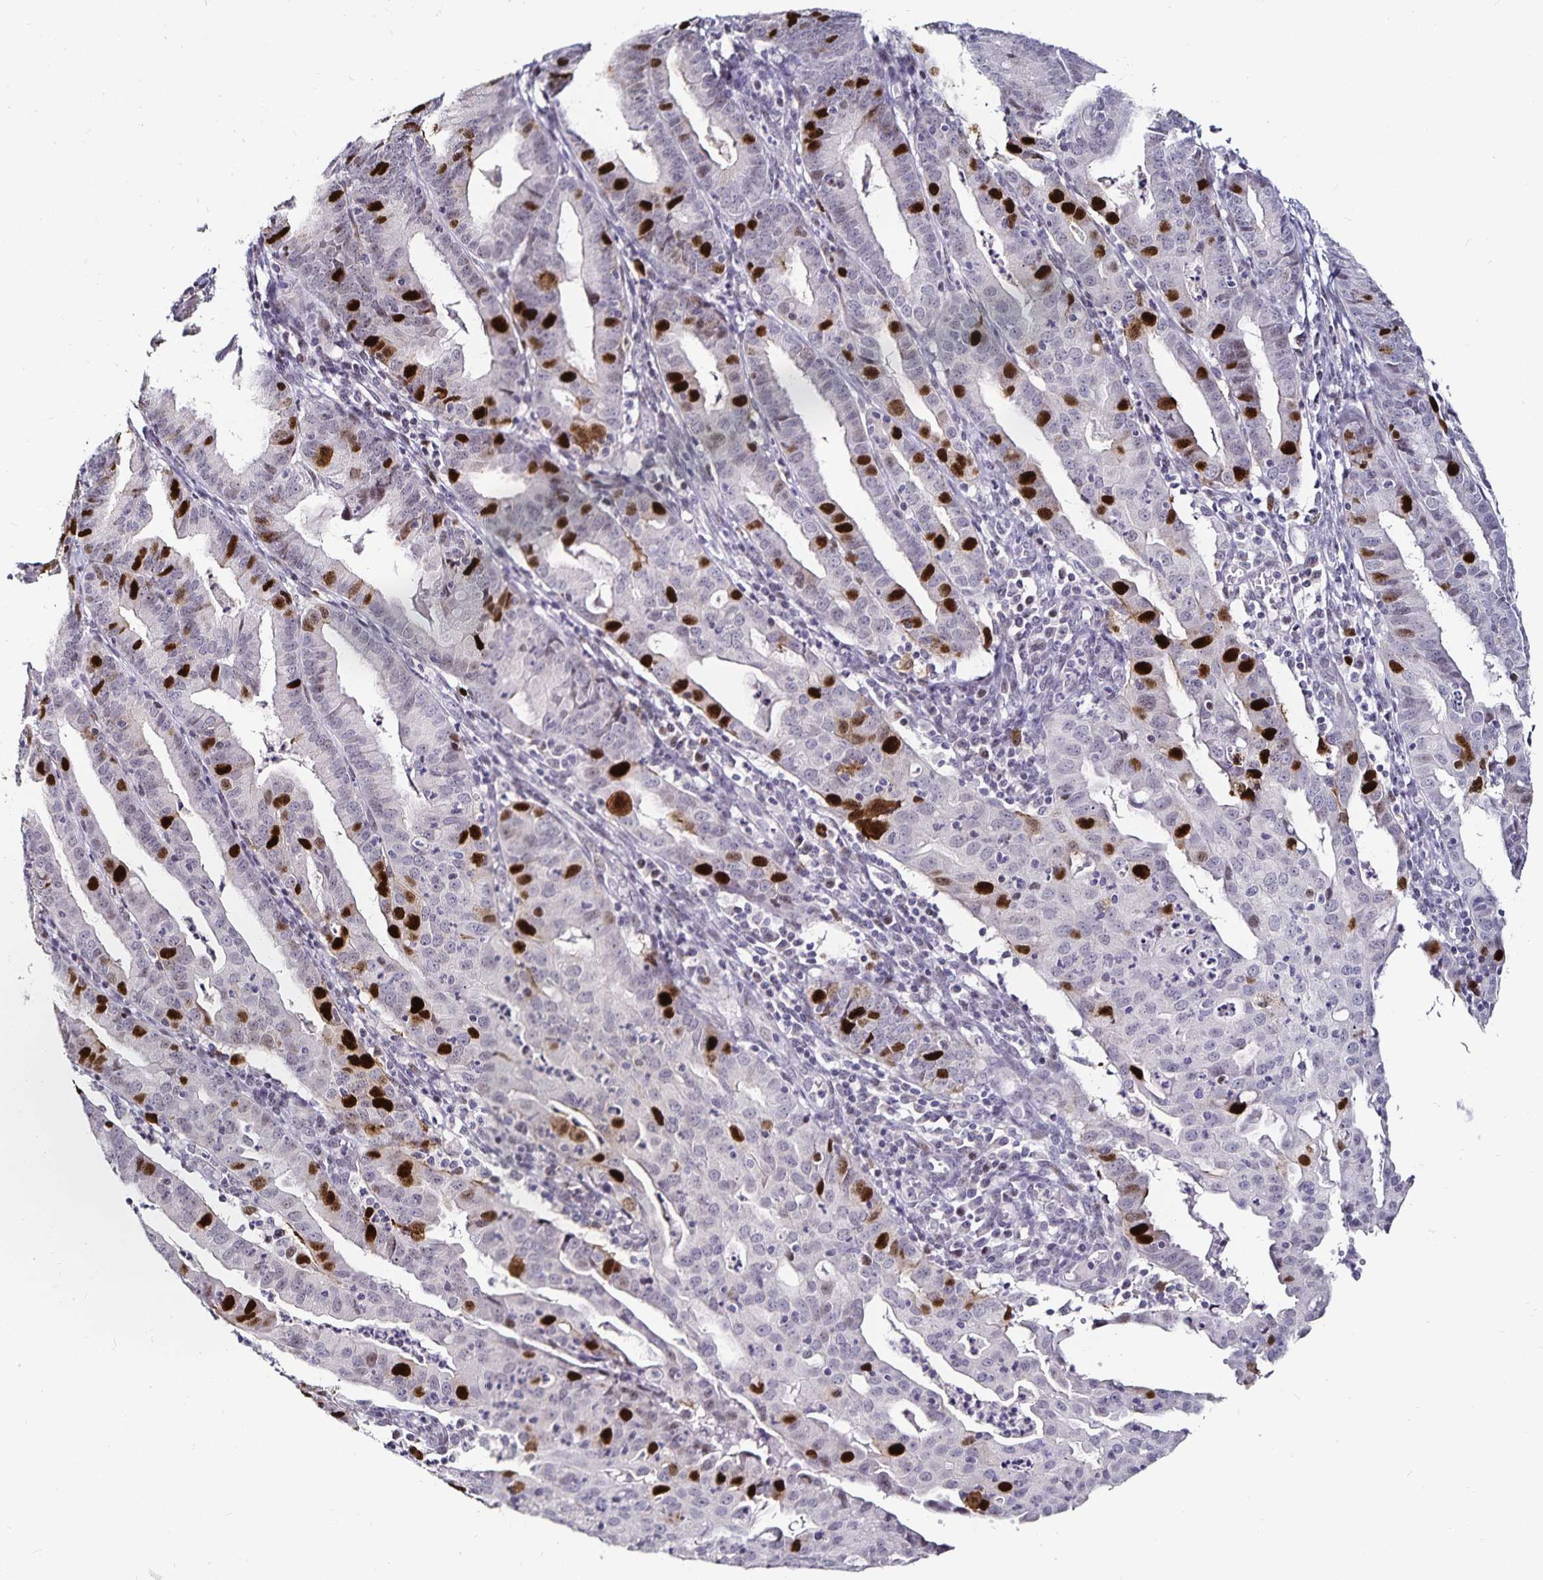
{"staining": {"intensity": "strong", "quantity": "25%-75%", "location": "nuclear"}, "tissue": "endometrial cancer", "cell_type": "Tumor cells", "image_type": "cancer", "snomed": [{"axis": "morphology", "description": "Adenocarcinoma, NOS"}, {"axis": "topography", "description": "Endometrium"}], "caption": "Protein staining of endometrial cancer tissue exhibits strong nuclear expression in approximately 25%-75% of tumor cells.", "gene": "ANLN", "patient": {"sex": "female", "age": 60}}